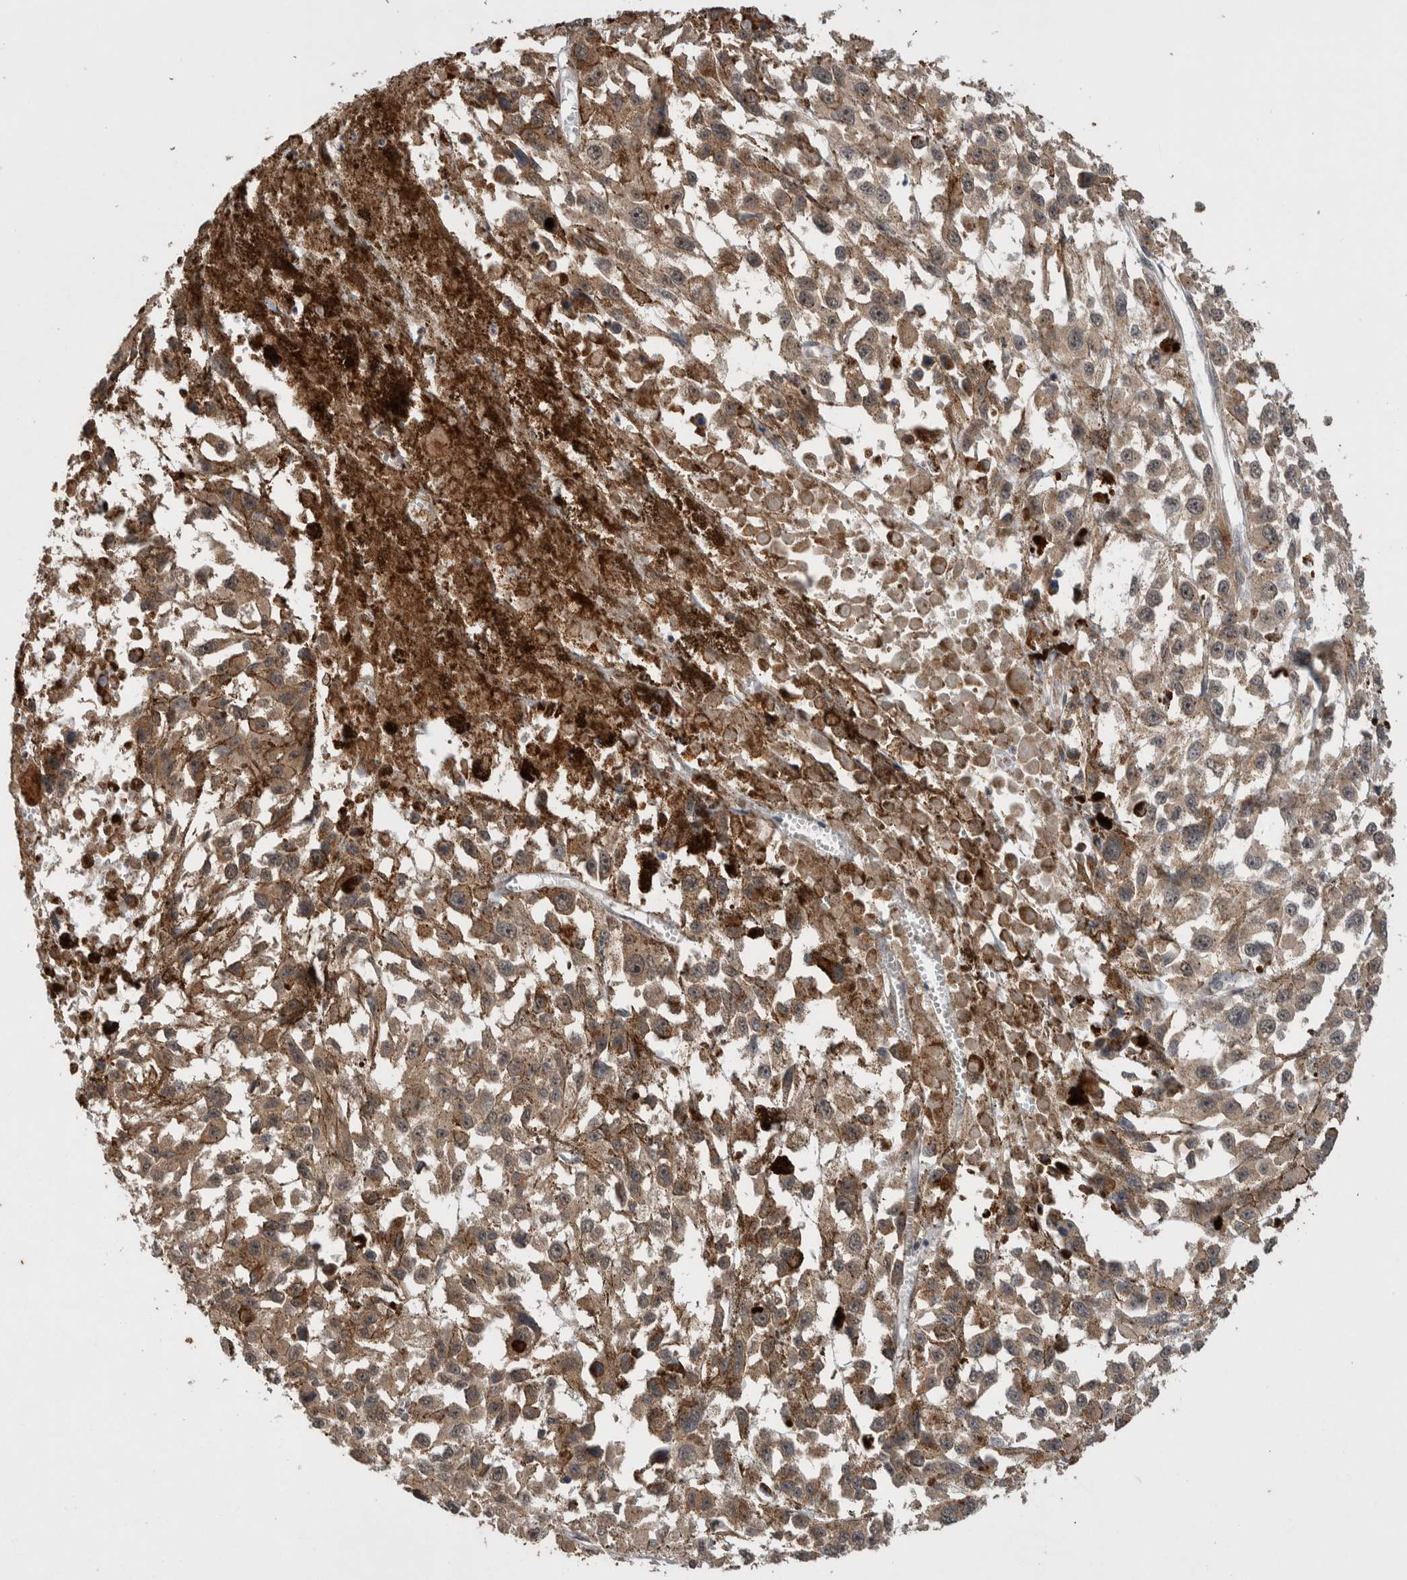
{"staining": {"intensity": "weak", "quantity": ">75%", "location": "cytoplasmic/membranous"}, "tissue": "melanoma", "cell_type": "Tumor cells", "image_type": "cancer", "snomed": [{"axis": "morphology", "description": "Malignant melanoma, Metastatic site"}, {"axis": "topography", "description": "Lymph node"}], "caption": "Immunohistochemistry (DAB) staining of human malignant melanoma (metastatic site) exhibits weak cytoplasmic/membranous protein positivity in approximately >75% of tumor cells.", "gene": "DVL2", "patient": {"sex": "male", "age": 59}}